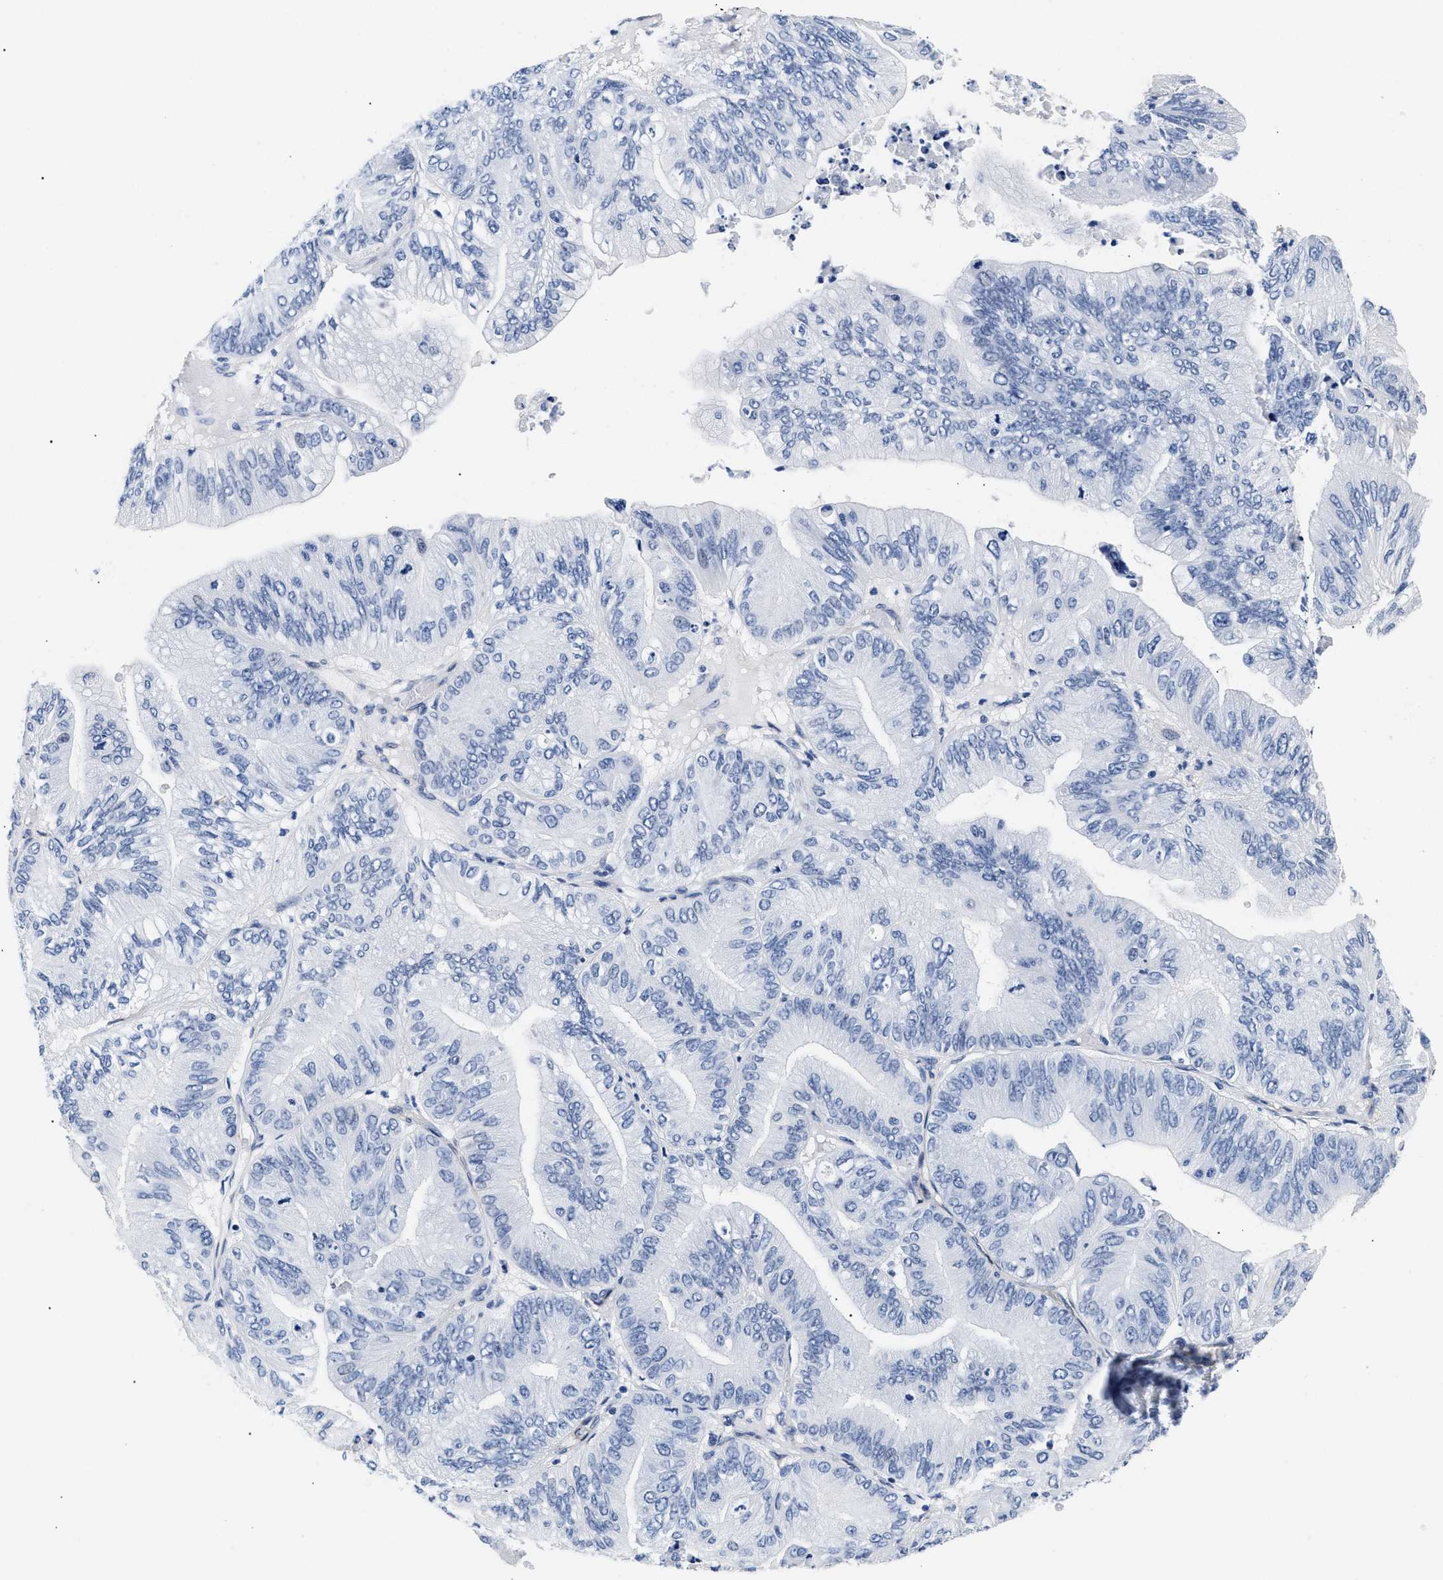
{"staining": {"intensity": "negative", "quantity": "none", "location": "none"}, "tissue": "ovarian cancer", "cell_type": "Tumor cells", "image_type": "cancer", "snomed": [{"axis": "morphology", "description": "Cystadenocarcinoma, mucinous, NOS"}, {"axis": "topography", "description": "Ovary"}], "caption": "Human ovarian cancer stained for a protein using immunohistochemistry (IHC) exhibits no positivity in tumor cells.", "gene": "TRIM29", "patient": {"sex": "female", "age": 61}}